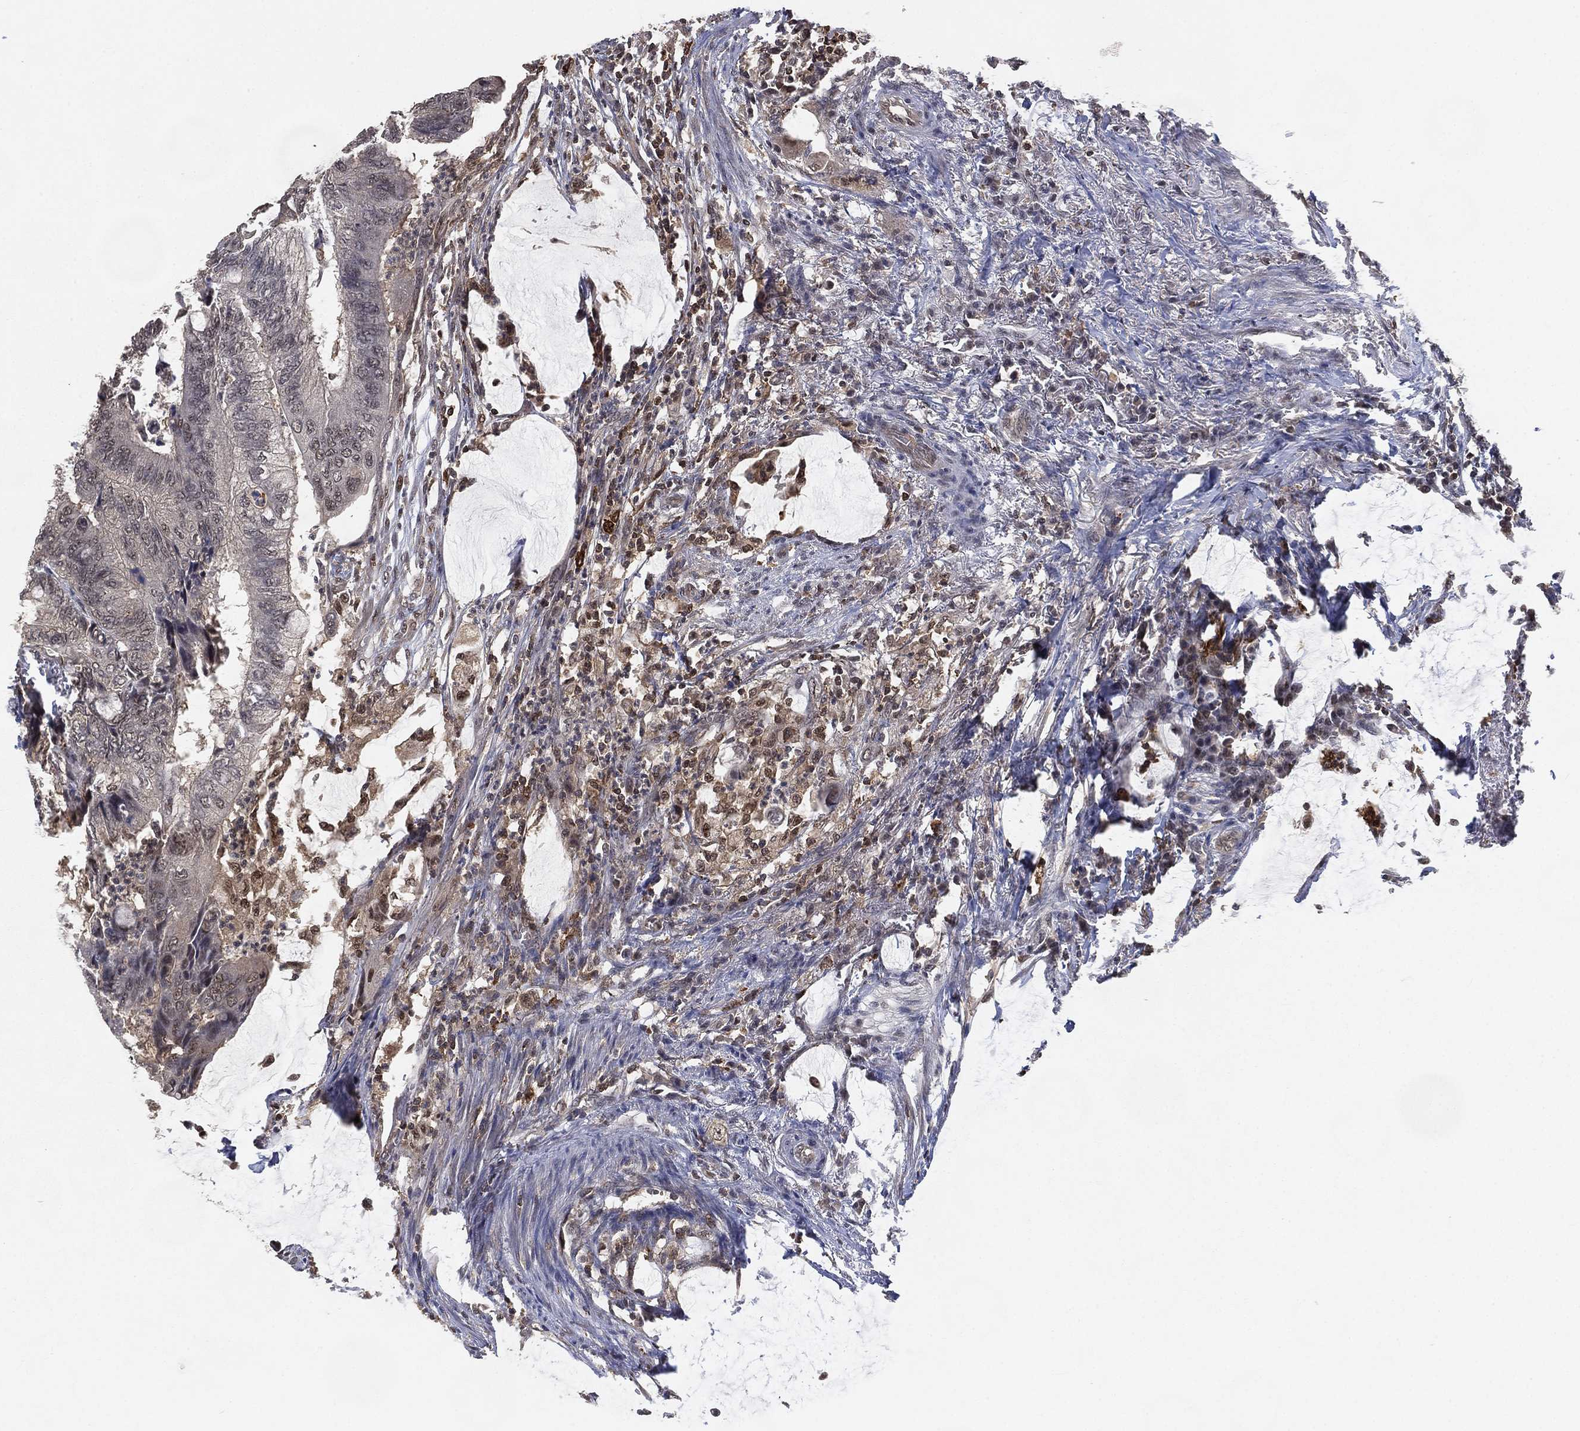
{"staining": {"intensity": "negative", "quantity": "none", "location": "none"}, "tissue": "colorectal cancer", "cell_type": "Tumor cells", "image_type": "cancer", "snomed": [{"axis": "morphology", "description": "Normal tissue, NOS"}, {"axis": "morphology", "description": "Adenocarcinoma, NOS"}, {"axis": "topography", "description": "Rectum"}, {"axis": "topography", "description": "Peripheral nerve tissue"}], "caption": "Immunohistochemistry (IHC) of human colorectal cancer (adenocarcinoma) exhibits no expression in tumor cells. Nuclei are stained in blue.", "gene": "WDR26", "patient": {"sex": "male", "age": 92}}